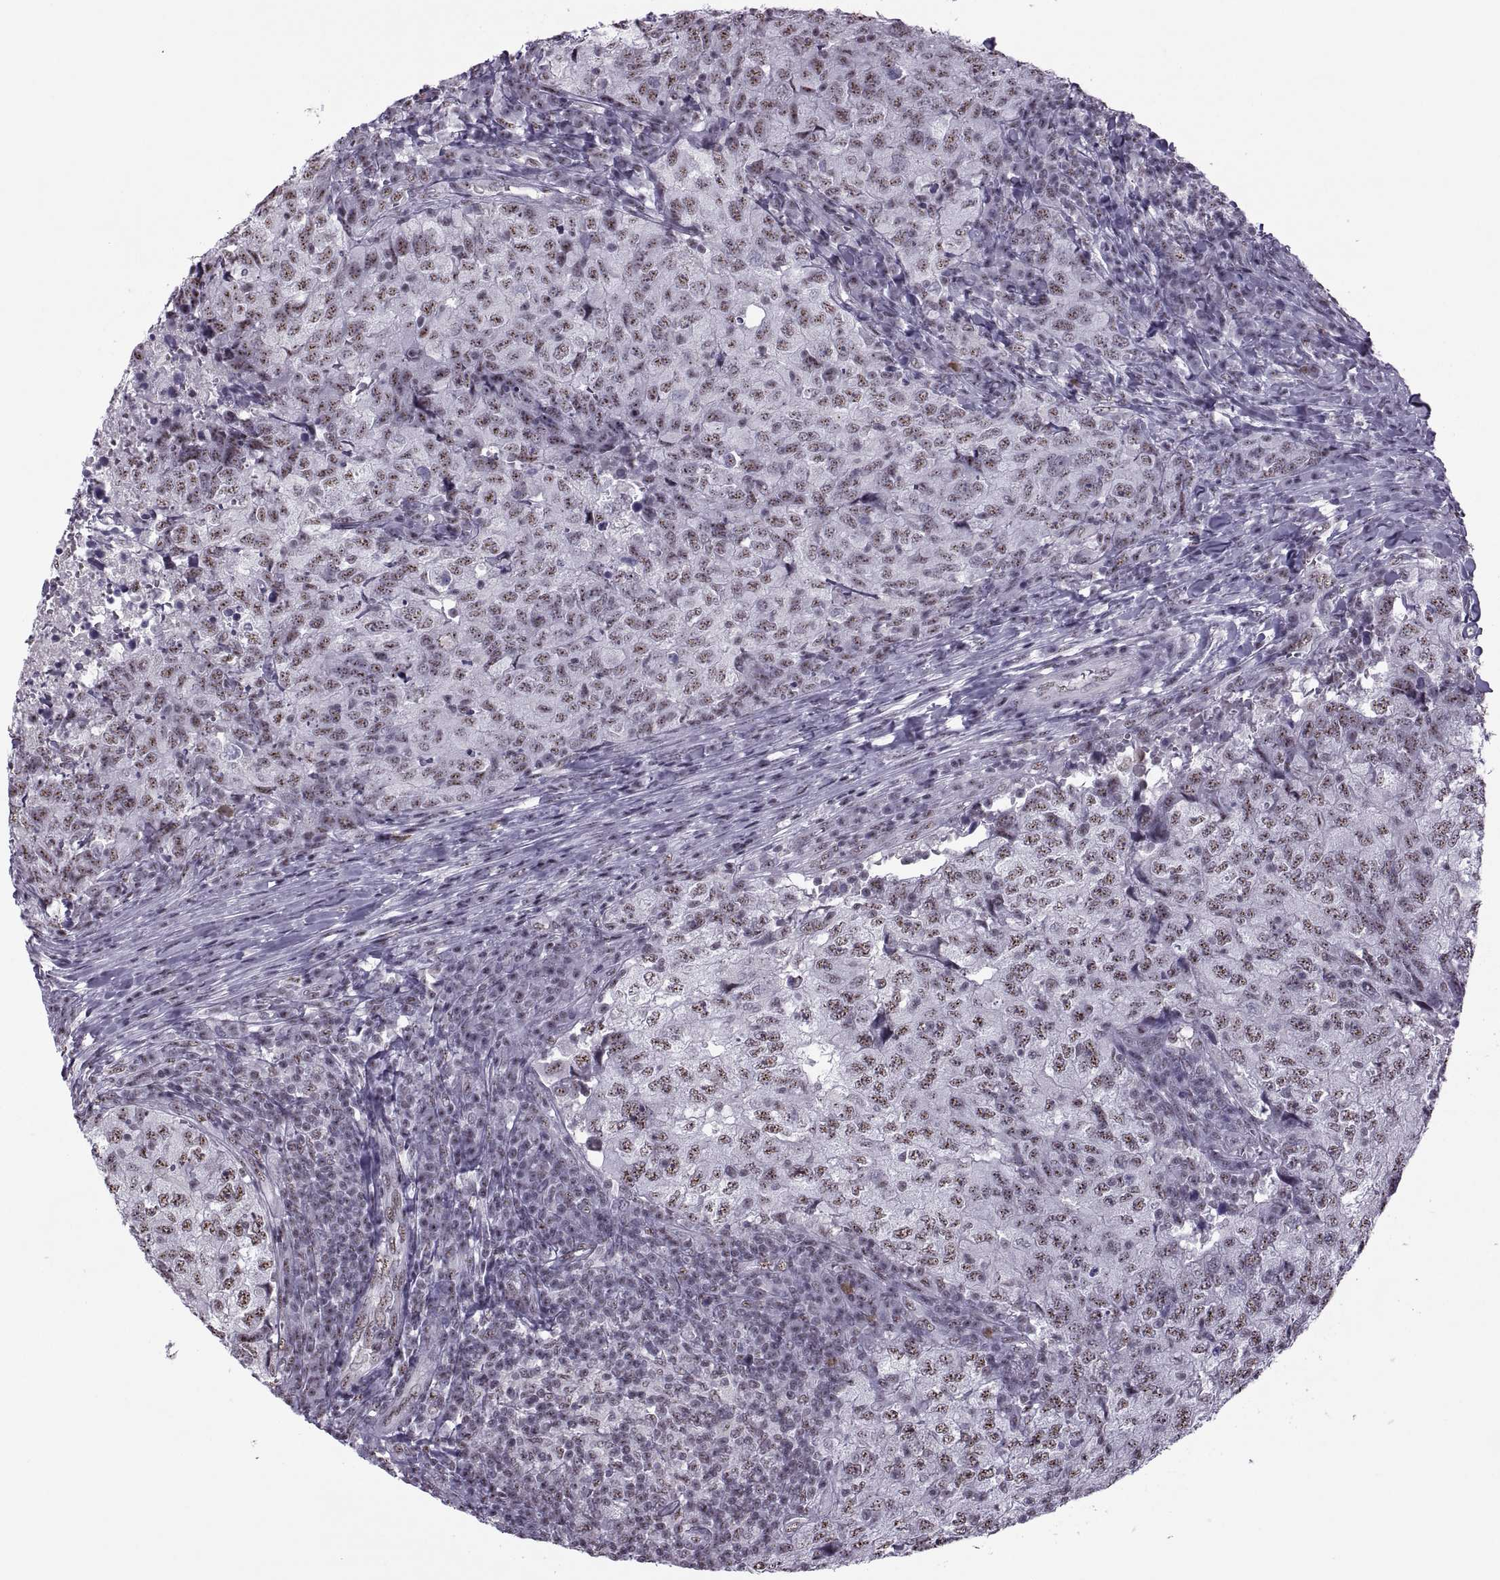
{"staining": {"intensity": "weak", "quantity": ">75%", "location": "nuclear"}, "tissue": "breast cancer", "cell_type": "Tumor cells", "image_type": "cancer", "snomed": [{"axis": "morphology", "description": "Duct carcinoma"}, {"axis": "topography", "description": "Breast"}], "caption": "The photomicrograph exhibits staining of breast intraductal carcinoma, revealing weak nuclear protein staining (brown color) within tumor cells. The protein is stained brown, and the nuclei are stained in blue (DAB IHC with brightfield microscopy, high magnification).", "gene": "MAGEA4", "patient": {"sex": "female", "age": 30}}